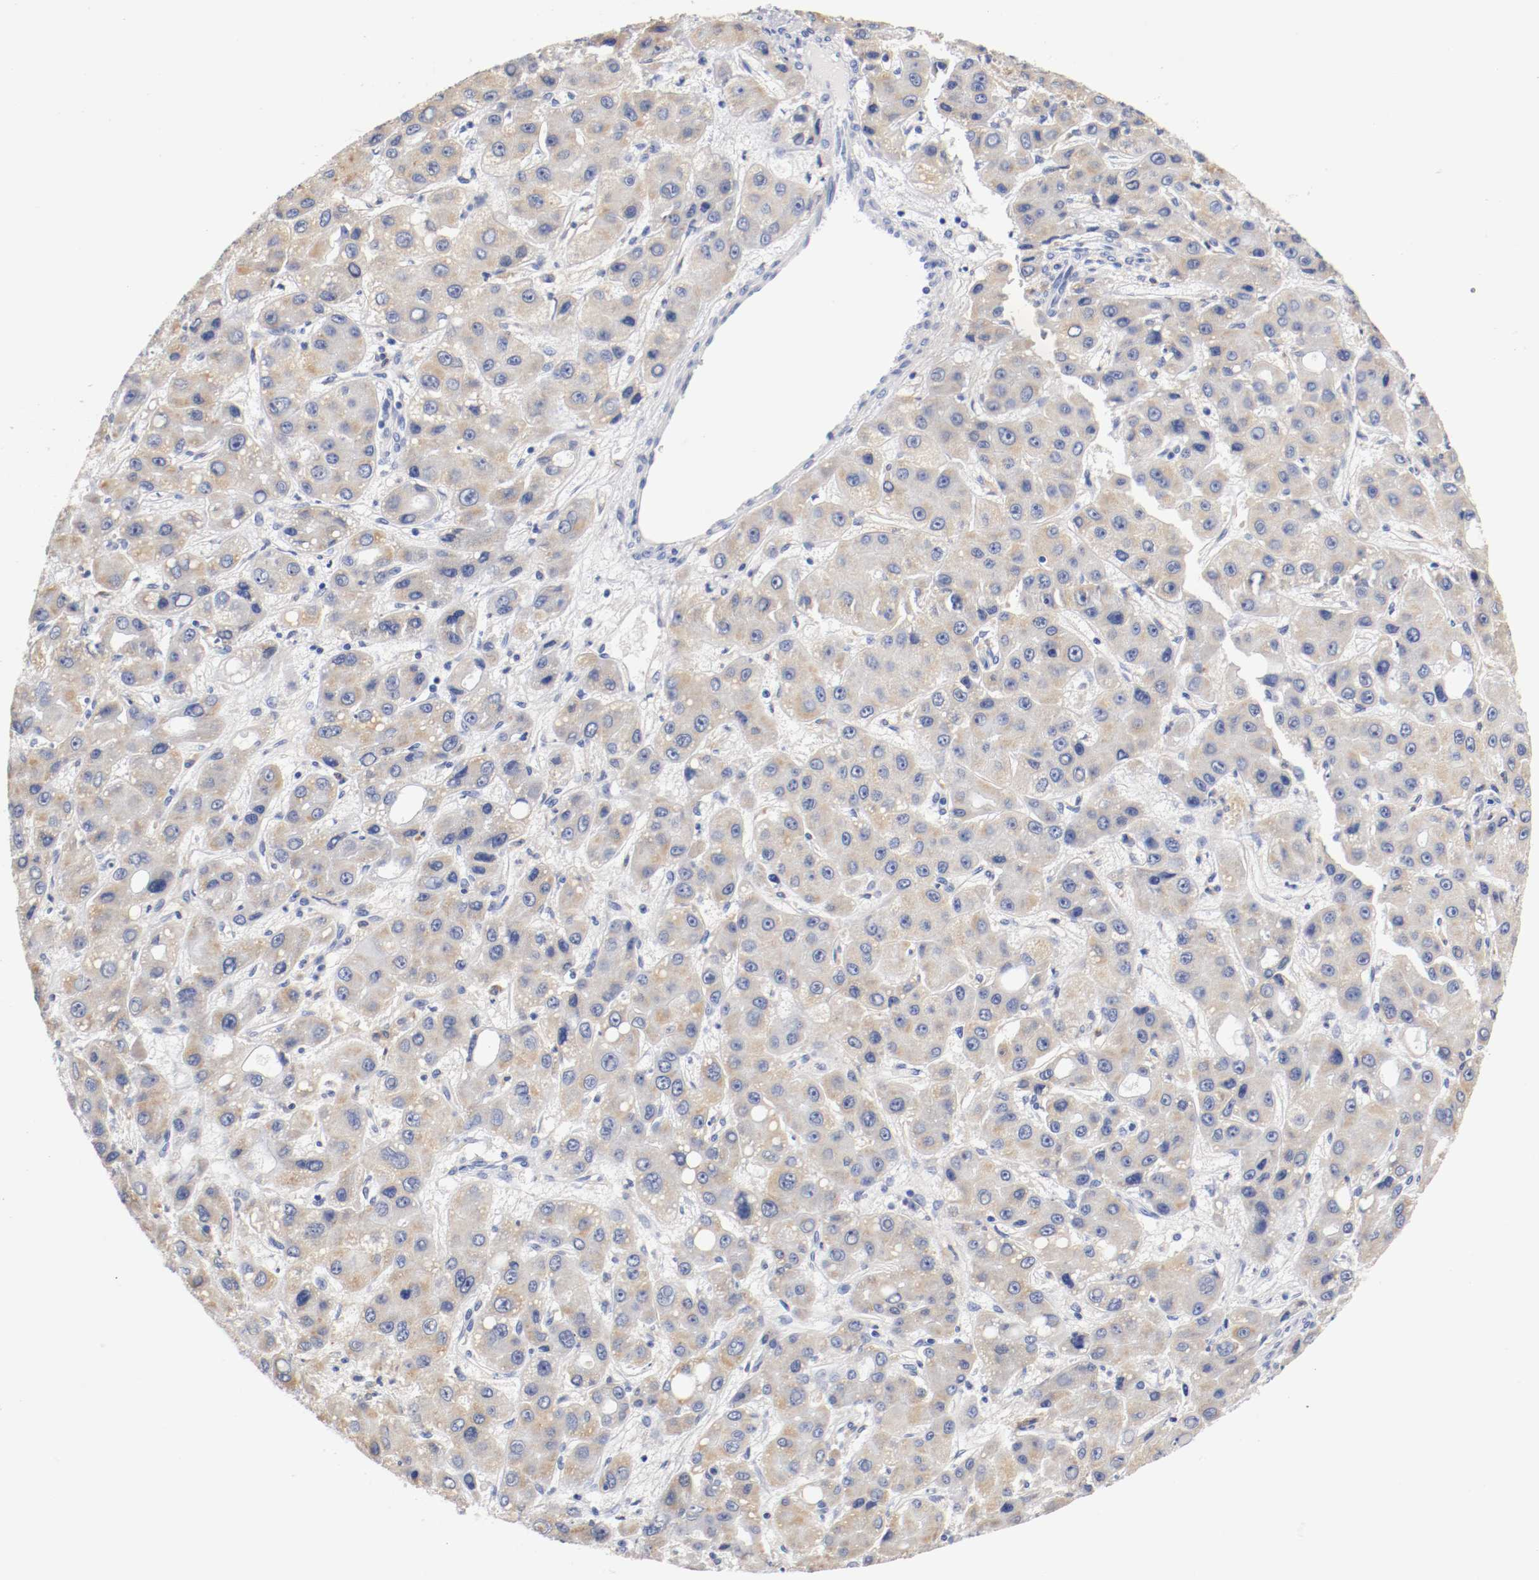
{"staining": {"intensity": "weak", "quantity": ">75%", "location": "cytoplasmic/membranous"}, "tissue": "liver cancer", "cell_type": "Tumor cells", "image_type": "cancer", "snomed": [{"axis": "morphology", "description": "Carcinoma, Hepatocellular, NOS"}, {"axis": "topography", "description": "Liver"}], "caption": "This micrograph displays immunohistochemistry (IHC) staining of human hepatocellular carcinoma (liver), with low weak cytoplasmic/membranous expression in approximately >75% of tumor cells.", "gene": "FGFBP1", "patient": {"sex": "male", "age": 55}}